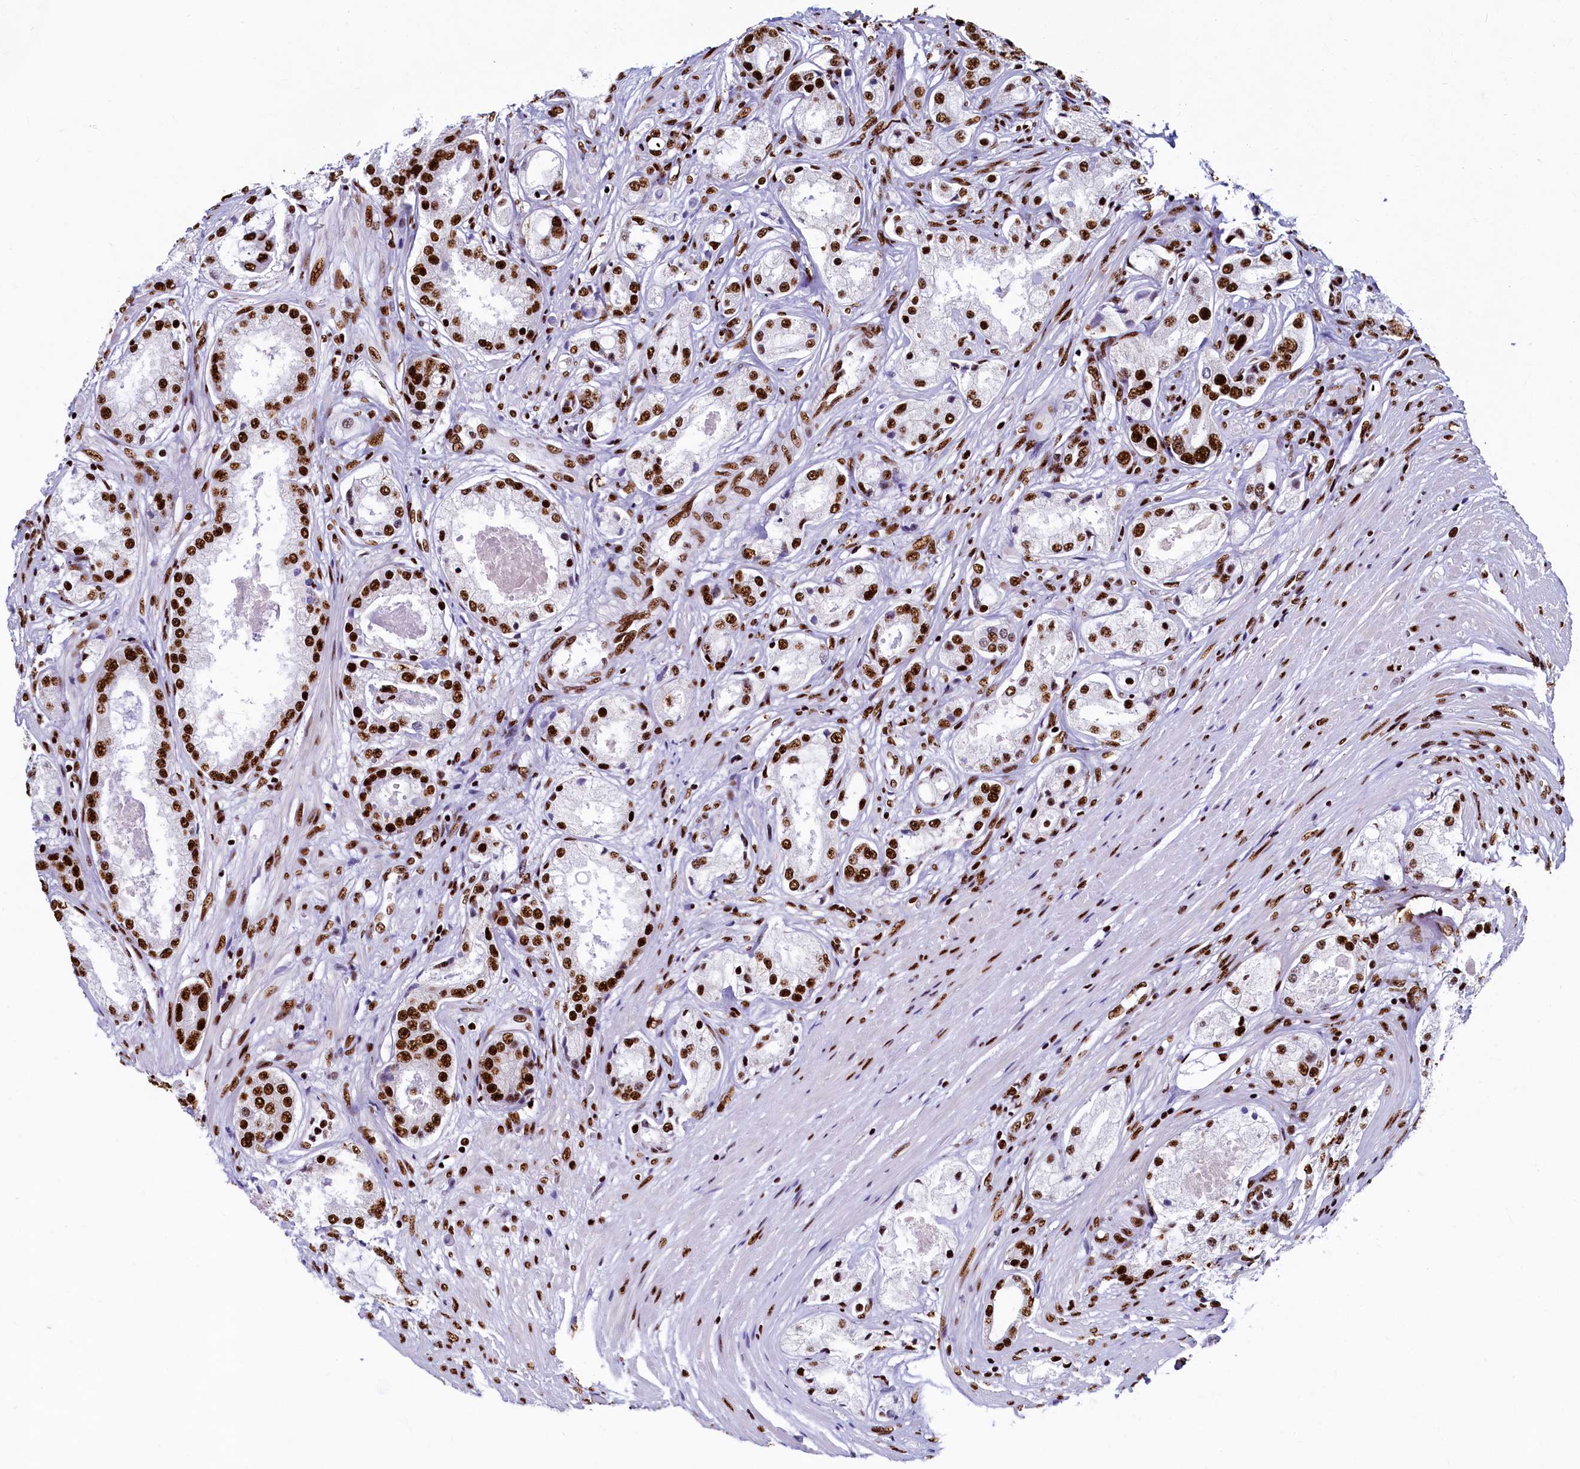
{"staining": {"intensity": "strong", "quantity": ">75%", "location": "nuclear"}, "tissue": "prostate cancer", "cell_type": "Tumor cells", "image_type": "cancer", "snomed": [{"axis": "morphology", "description": "Adenocarcinoma, Low grade"}, {"axis": "topography", "description": "Prostate"}], "caption": "Immunohistochemistry (IHC) micrograph of neoplastic tissue: human adenocarcinoma (low-grade) (prostate) stained using immunohistochemistry reveals high levels of strong protein expression localized specifically in the nuclear of tumor cells, appearing as a nuclear brown color.", "gene": "SRRM2", "patient": {"sex": "male", "age": 68}}